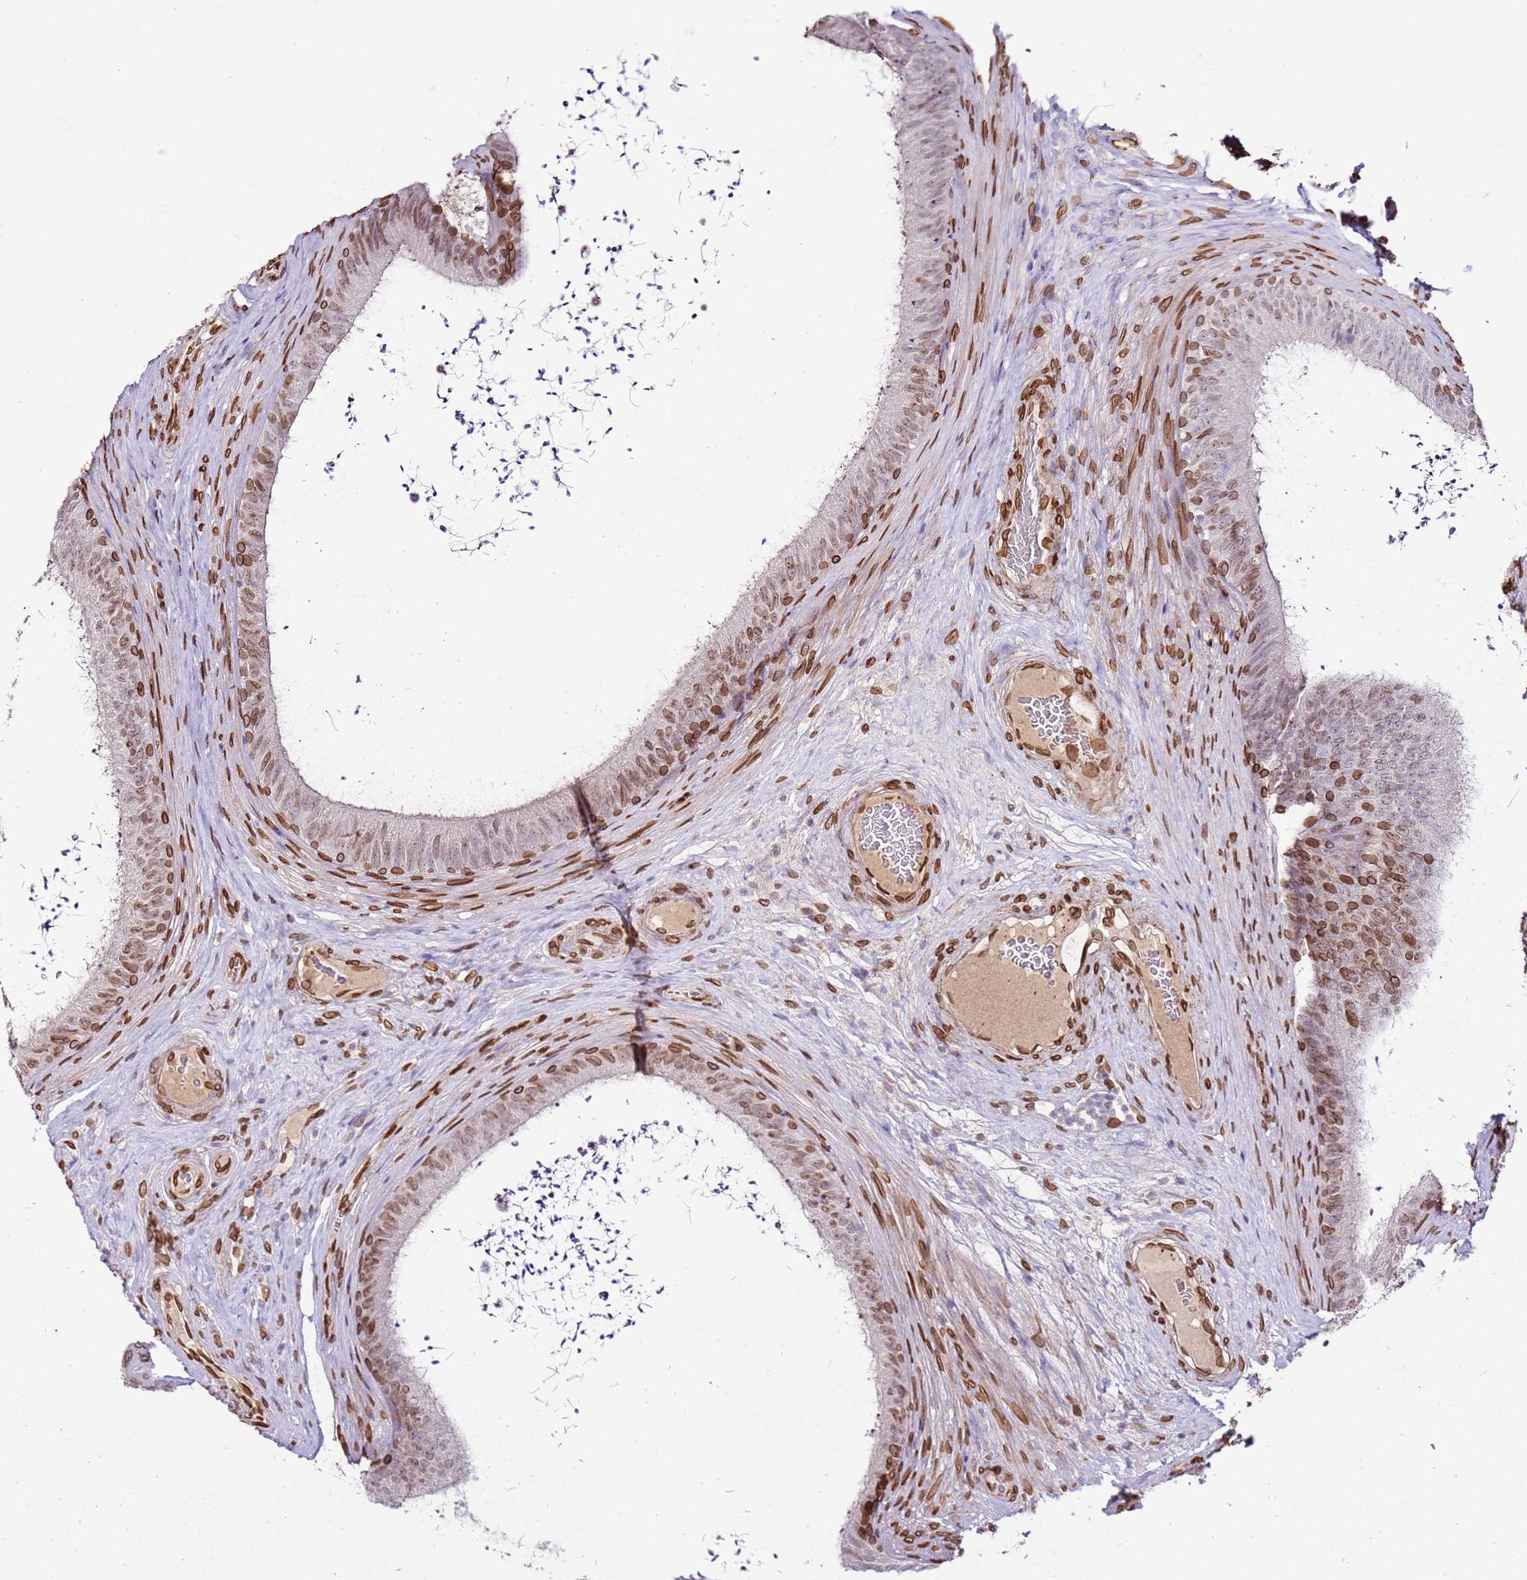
{"staining": {"intensity": "moderate", "quantity": ">75%", "location": "cytoplasmic/membranous,nuclear"}, "tissue": "epididymis", "cell_type": "Glandular cells", "image_type": "normal", "snomed": [{"axis": "morphology", "description": "Normal tissue, NOS"}, {"axis": "topography", "description": "Testis"}, {"axis": "topography", "description": "Epididymis"}], "caption": "Epididymis stained for a protein demonstrates moderate cytoplasmic/membranous,nuclear positivity in glandular cells. (brown staining indicates protein expression, while blue staining denotes nuclei).", "gene": "TMEM47", "patient": {"sex": "male", "age": 41}}